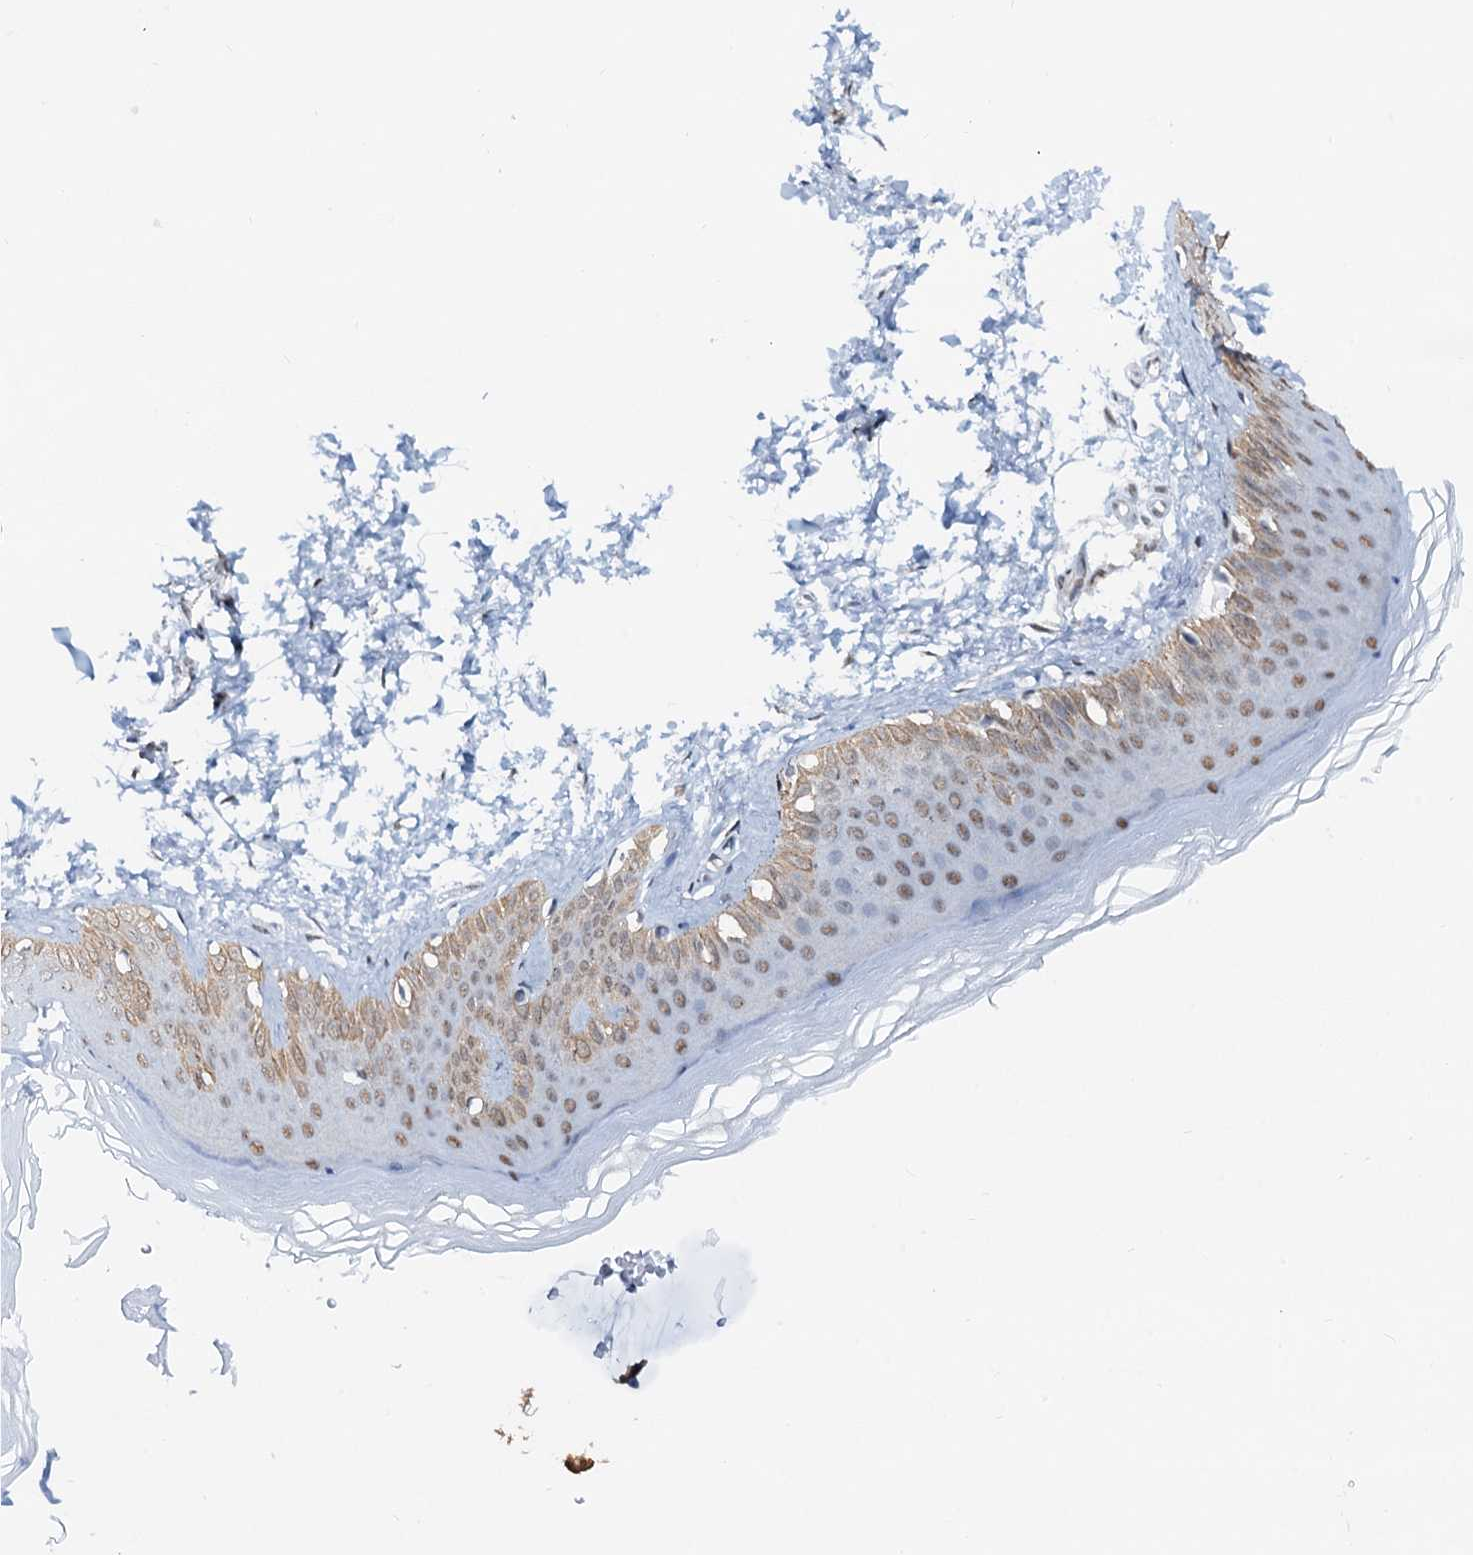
{"staining": {"intensity": "moderate", "quantity": ">75%", "location": "cytoplasmic/membranous,nuclear"}, "tissue": "skin", "cell_type": "Fibroblasts", "image_type": "normal", "snomed": [{"axis": "morphology", "description": "Normal tissue, NOS"}, {"axis": "topography", "description": "Skin"}], "caption": "IHC staining of unremarkable skin, which demonstrates medium levels of moderate cytoplasmic/membranous,nuclear expression in approximately >75% of fibroblasts indicating moderate cytoplasmic/membranous,nuclear protein staining. The staining was performed using DAB (3,3'-diaminobenzidine) (brown) for protein detection and nuclei were counterstained in hematoxylin (blue).", "gene": "ZNF609", "patient": {"sex": "female", "age": 27}}